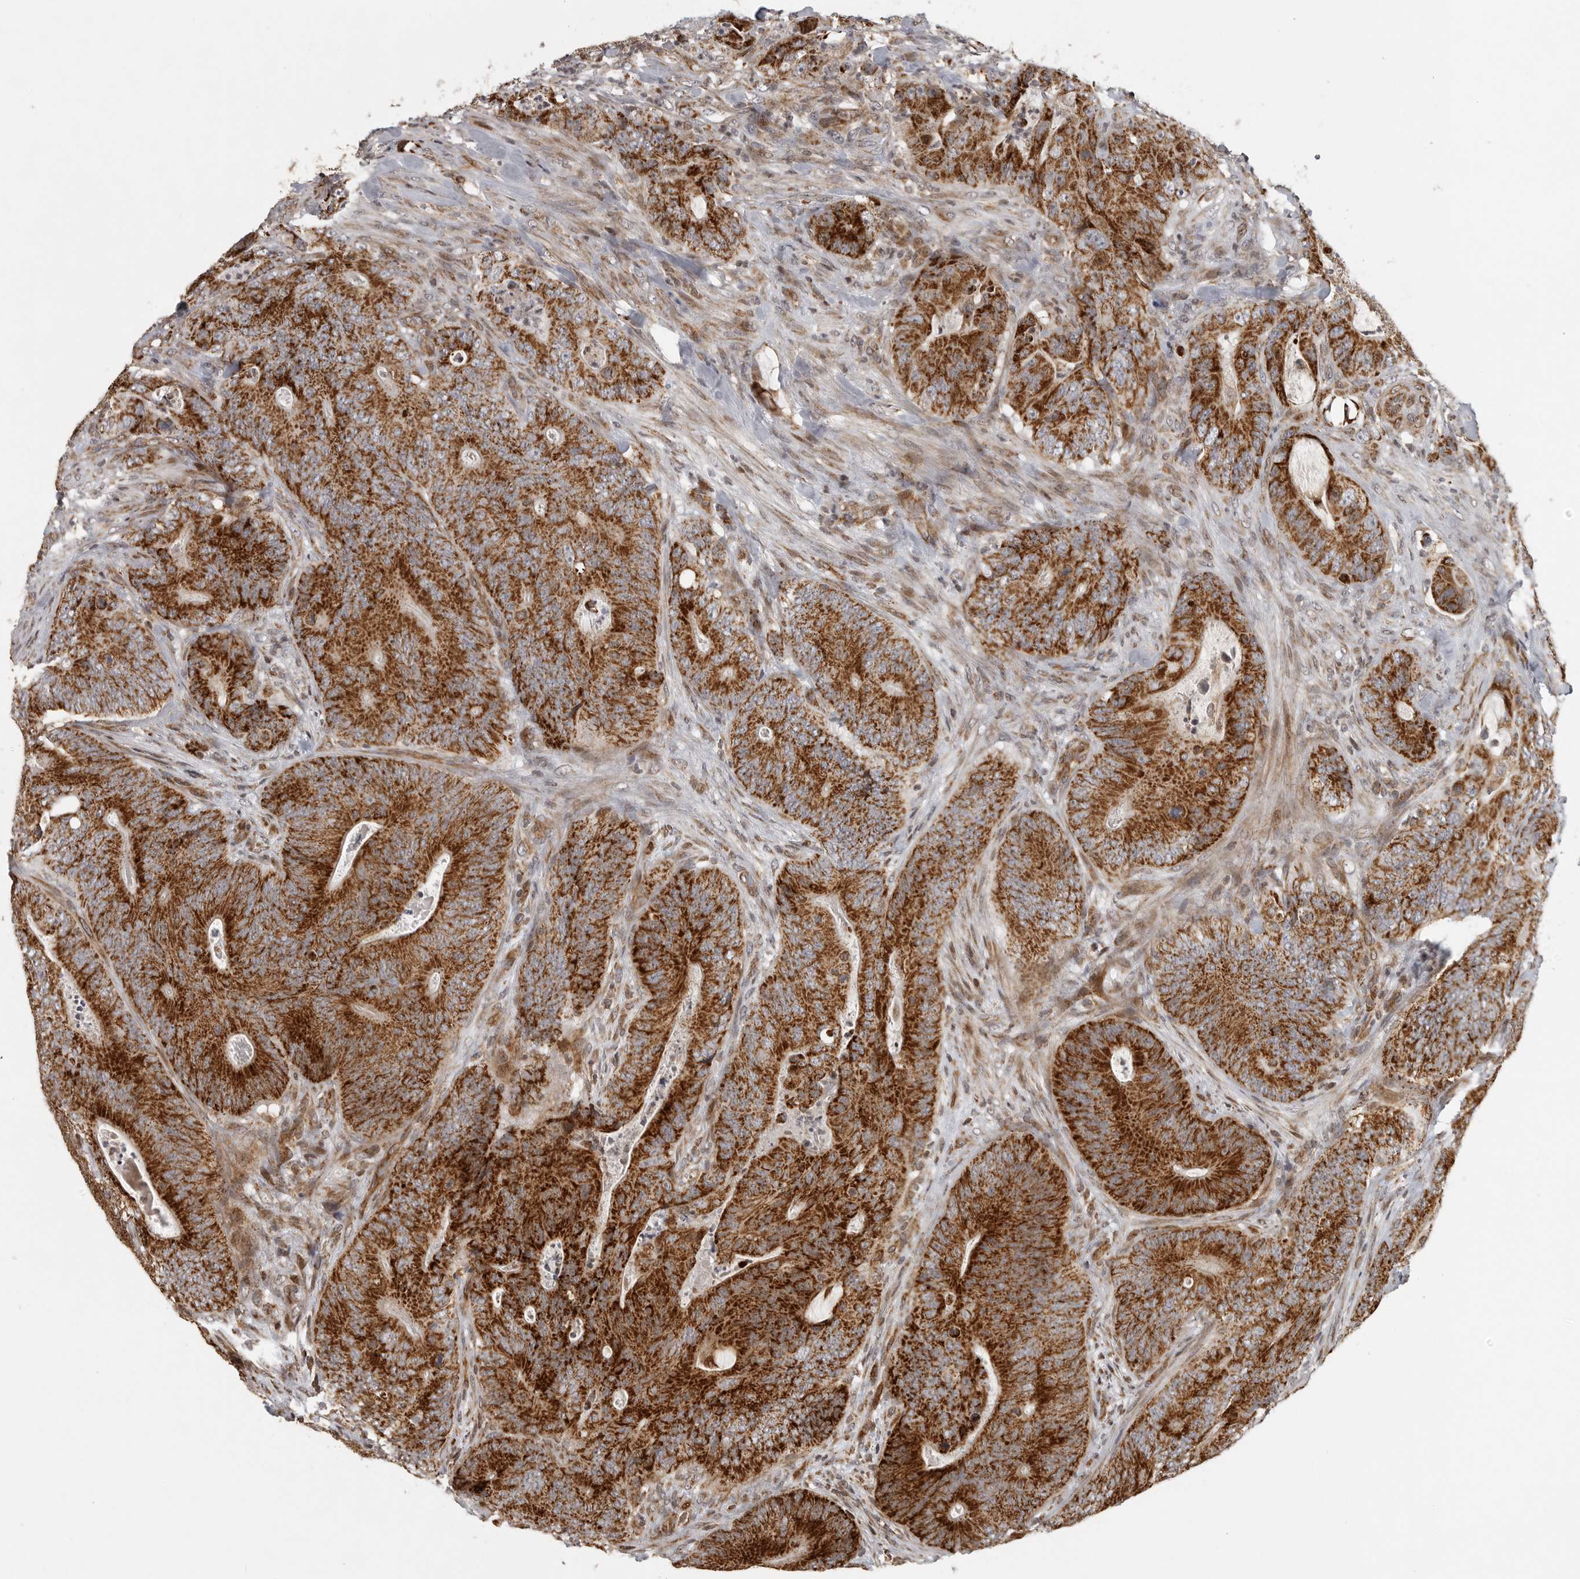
{"staining": {"intensity": "strong", "quantity": ">75%", "location": "cytoplasmic/membranous"}, "tissue": "colorectal cancer", "cell_type": "Tumor cells", "image_type": "cancer", "snomed": [{"axis": "morphology", "description": "Normal tissue, NOS"}, {"axis": "topography", "description": "Colon"}], "caption": "Immunohistochemical staining of colorectal cancer exhibits high levels of strong cytoplasmic/membranous expression in approximately >75% of tumor cells.", "gene": "NARS2", "patient": {"sex": "female", "age": 82}}